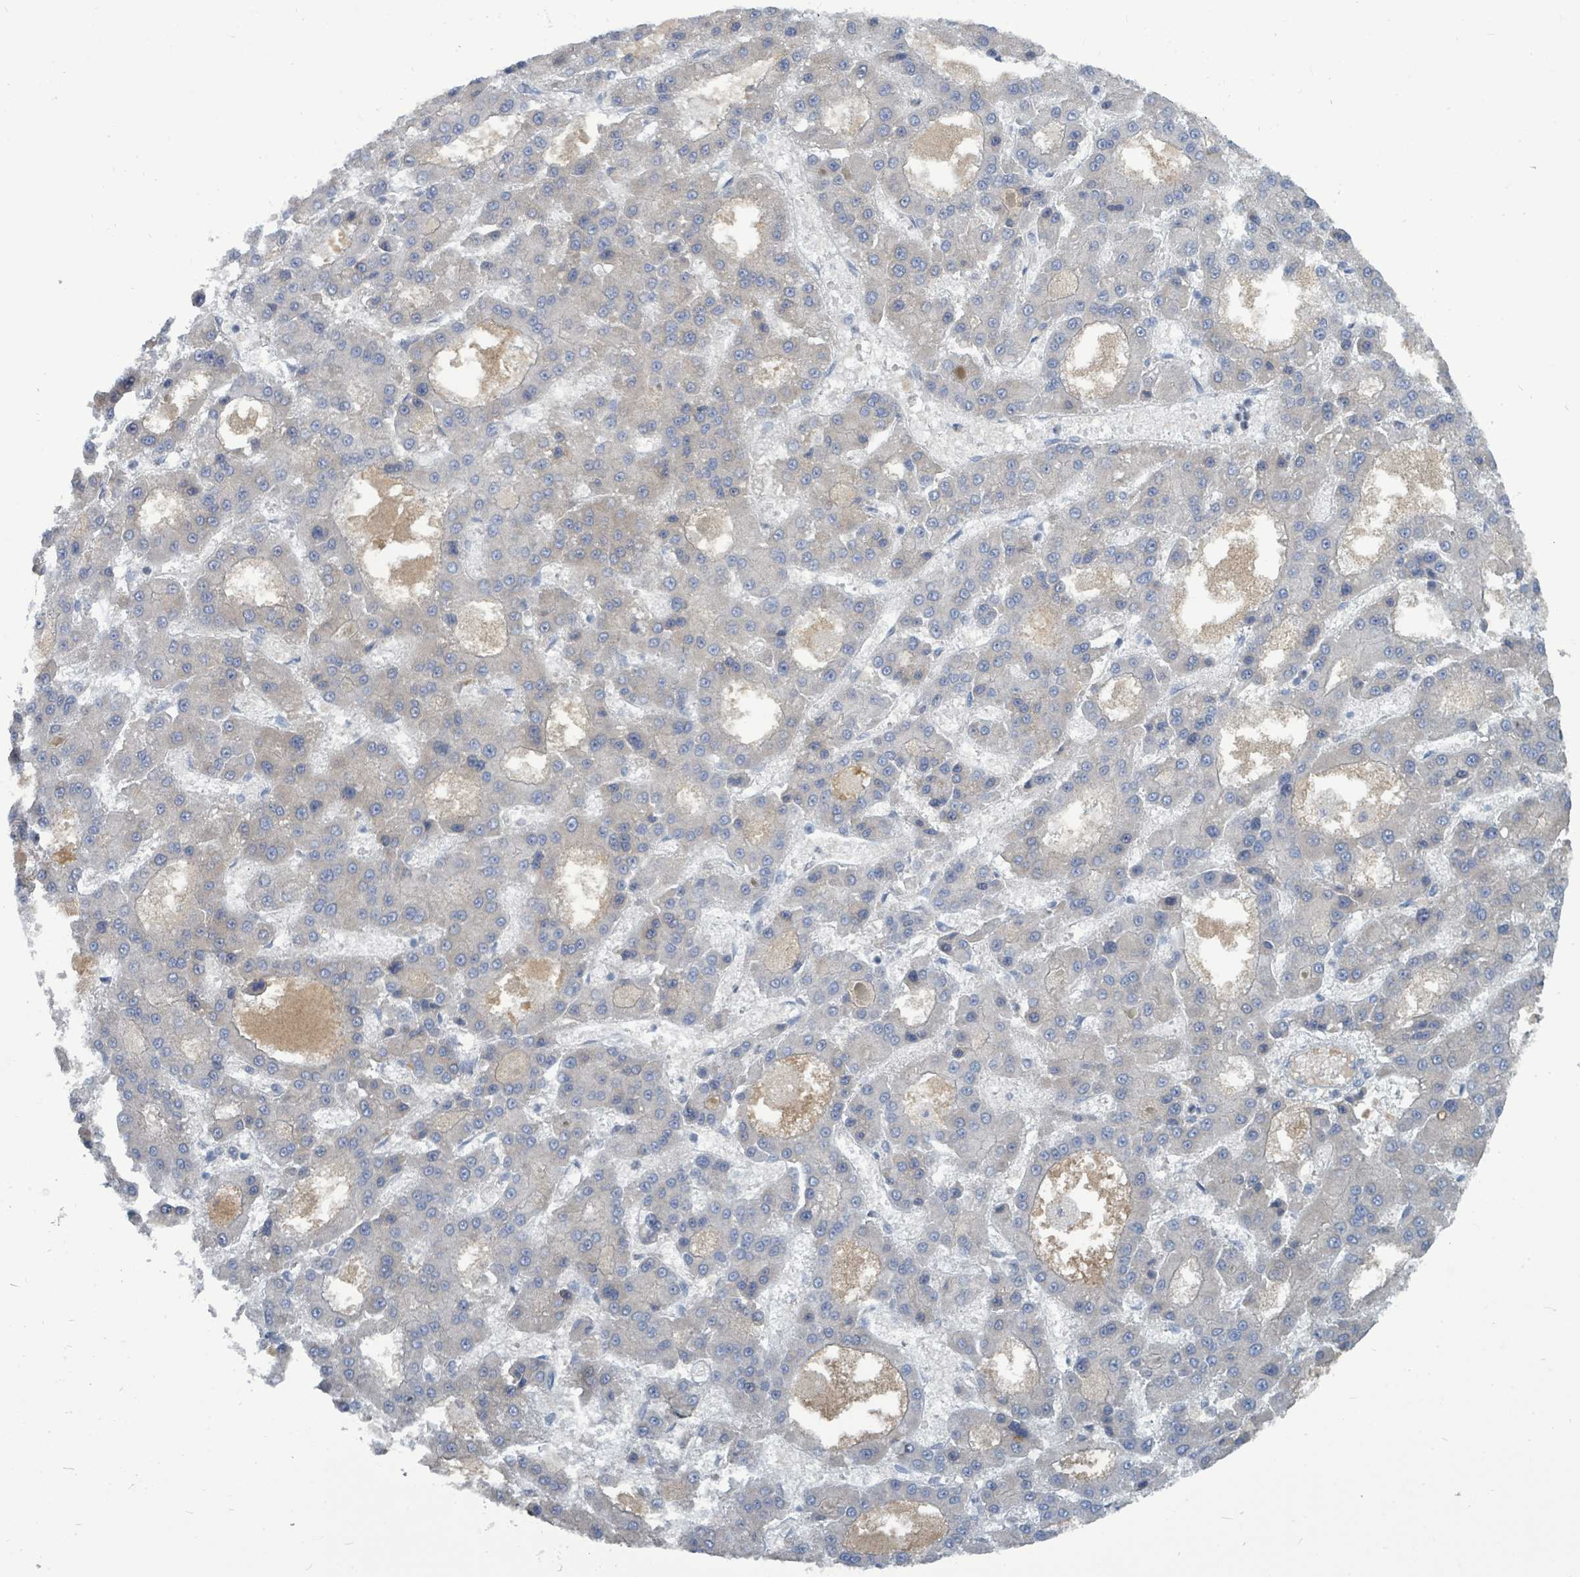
{"staining": {"intensity": "negative", "quantity": "none", "location": "none"}, "tissue": "liver cancer", "cell_type": "Tumor cells", "image_type": "cancer", "snomed": [{"axis": "morphology", "description": "Carcinoma, Hepatocellular, NOS"}, {"axis": "topography", "description": "Liver"}], "caption": "This is an immunohistochemistry (IHC) micrograph of human liver cancer (hepatocellular carcinoma). There is no staining in tumor cells.", "gene": "SLC25A23", "patient": {"sex": "male", "age": 70}}